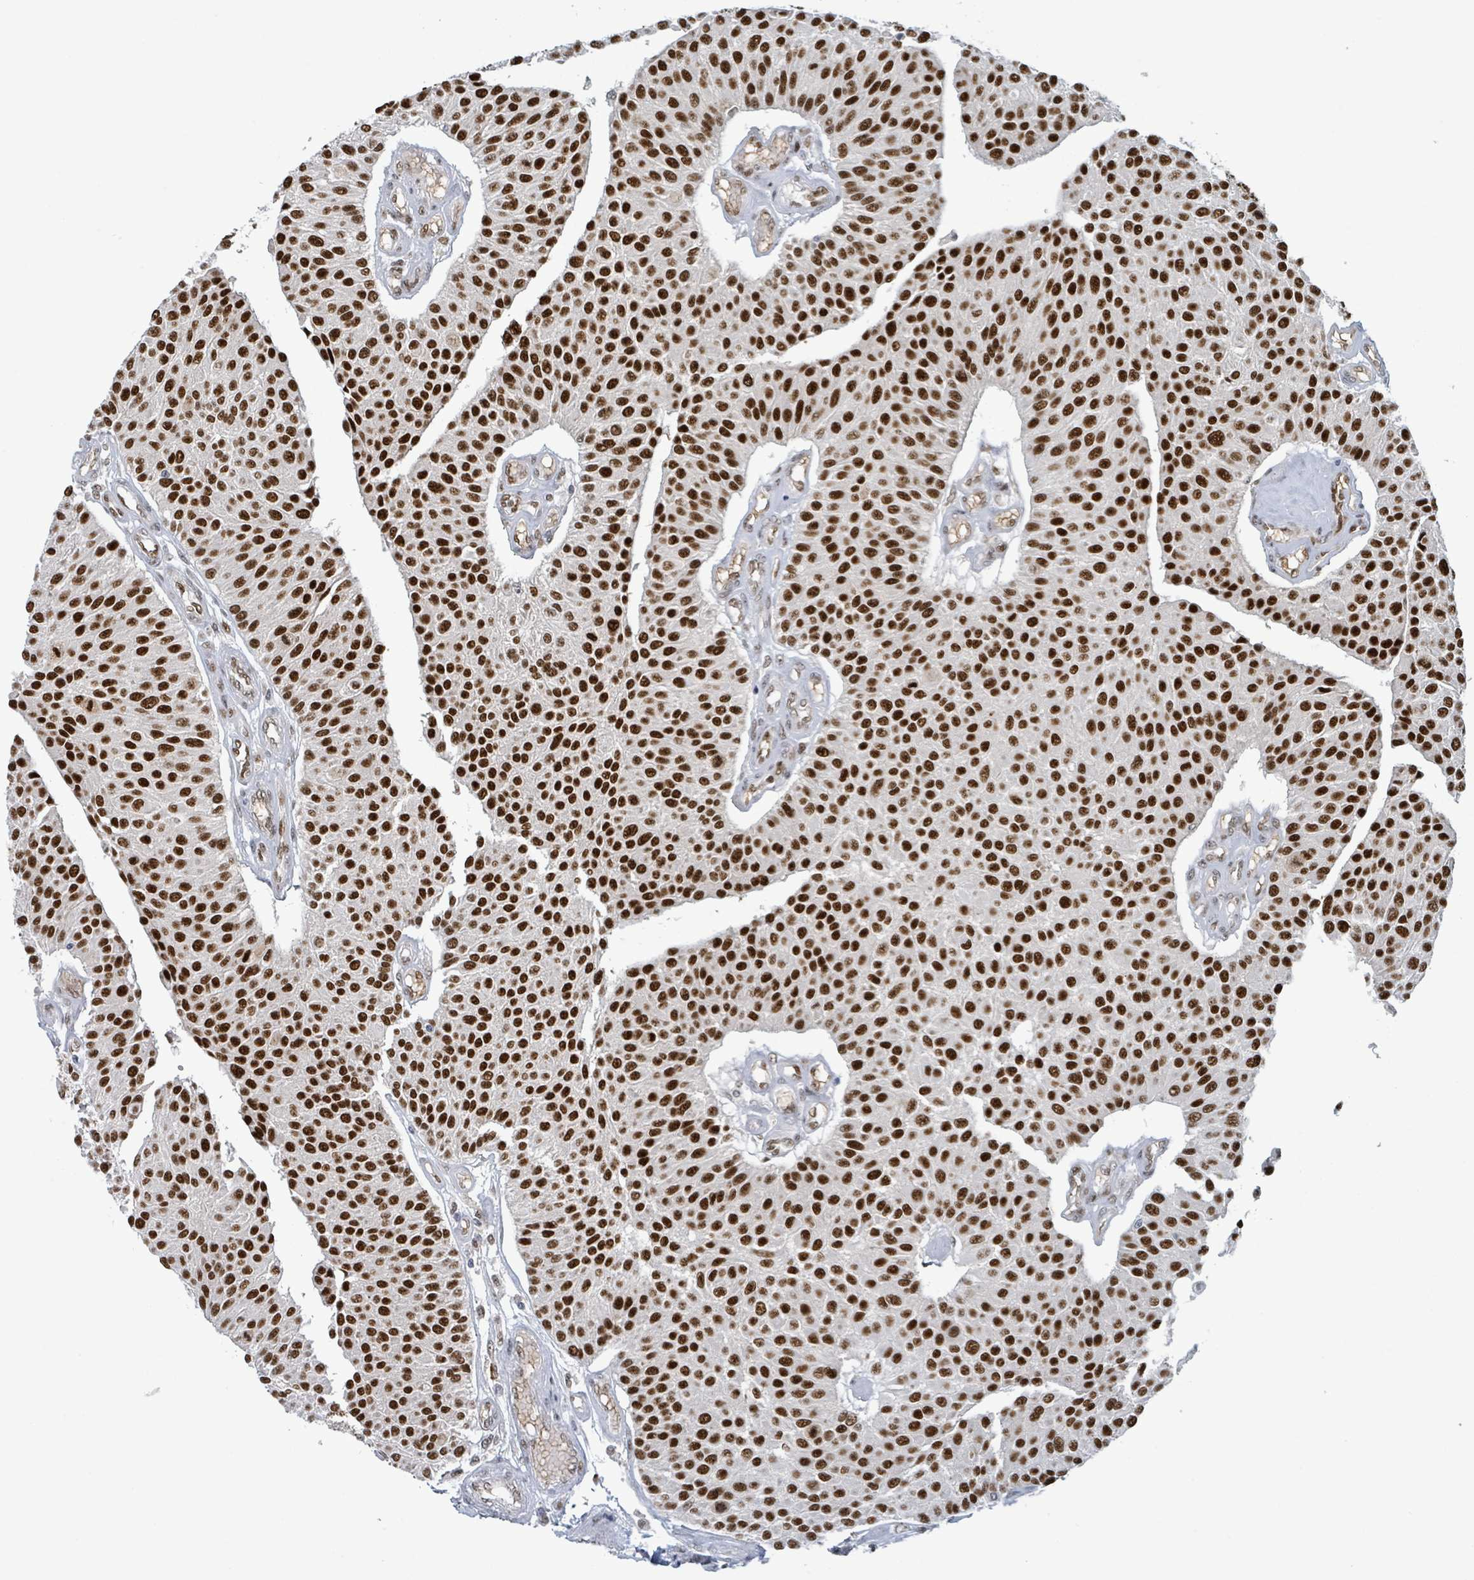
{"staining": {"intensity": "strong", "quantity": ">75%", "location": "nuclear"}, "tissue": "urothelial cancer", "cell_type": "Tumor cells", "image_type": "cancer", "snomed": [{"axis": "morphology", "description": "Urothelial carcinoma, NOS"}, {"axis": "topography", "description": "Urinary bladder"}], "caption": "IHC photomicrograph of neoplastic tissue: transitional cell carcinoma stained using immunohistochemistry (IHC) shows high levels of strong protein expression localized specifically in the nuclear of tumor cells, appearing as a nuclear brown color.", "gene": "KLF3", "patient": {"sex": "male", "age": 55}}